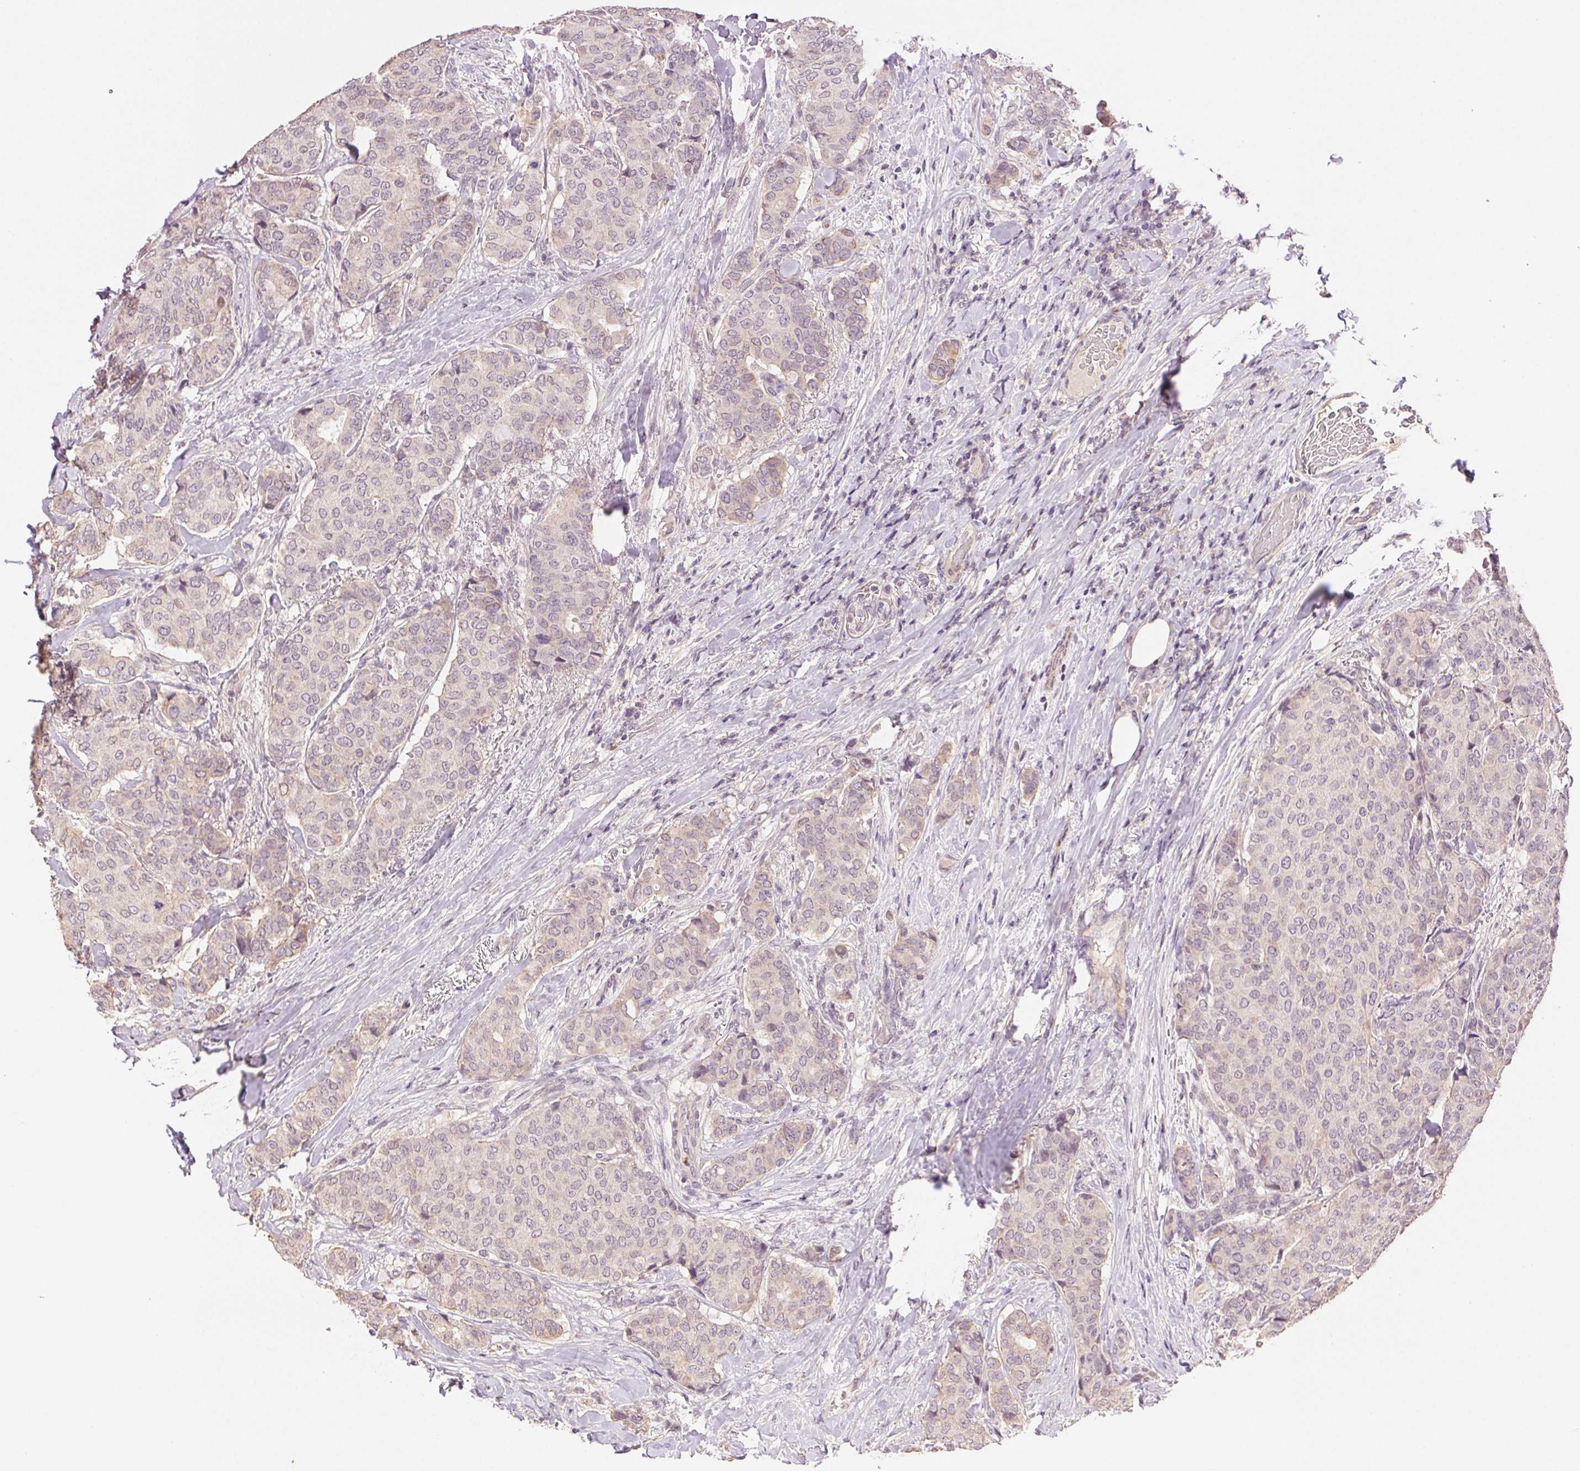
{"staining": {"intensity": "weak", "quantity": "<25%", "location": "nuclear"}, "tissue": "breast cancer", "cell_type": "Tumor cells", "image_type": "cancer", "snomed": [{"axis": "morphology", "description": "Duct carcinoma"}, {"axis": "topography", "description": "Breast"}], "caption": "An IHC photomicrograph of infiltrating ductal carcinoma (breast) is shown. There is no staining in tumor cells of infiltrating ductal carcinoma (breast).", "gene": "TMEM253", "patient": {"sex": "female", "age": 75}}